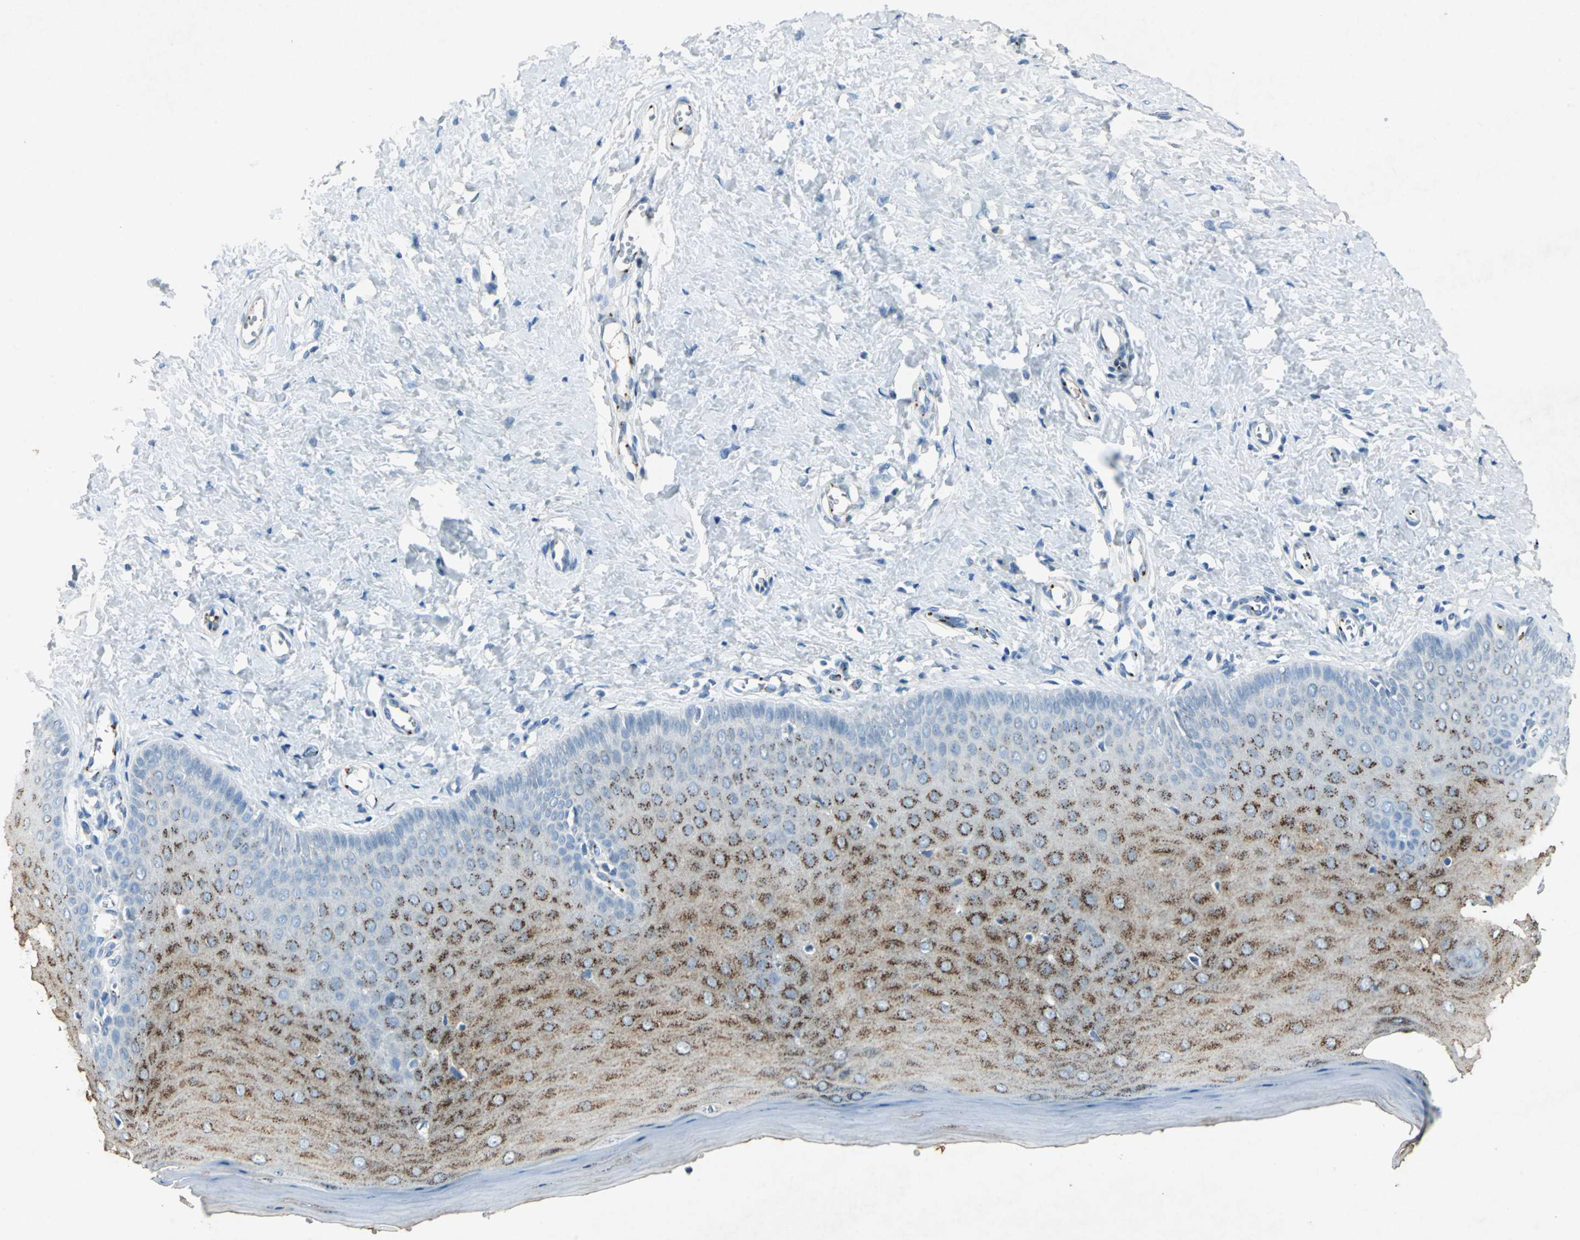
{"staining": {"intensity": "negative", "quantity": "none", "location": "none"}, "tissue": "cervix", "cell_type": "Glandular cells", "image_type": "normal", "snomed": [{"axis": "morphology", "description": "Normal tissue, NOS"}, {"axis": "topography", "description": "Cervix"}], "caption": "Glandular cells show no significant staining in unremarkable cervix. (Stains: DAB (3,3'-diaminobenzidine) immunohistochemistry (IHC) with hematoxylin counter stain, Microscopy: brightfield microscopy at high magnification).", "gene": "CAMK2B", "patient": {"sex": "female", "age": 55}}